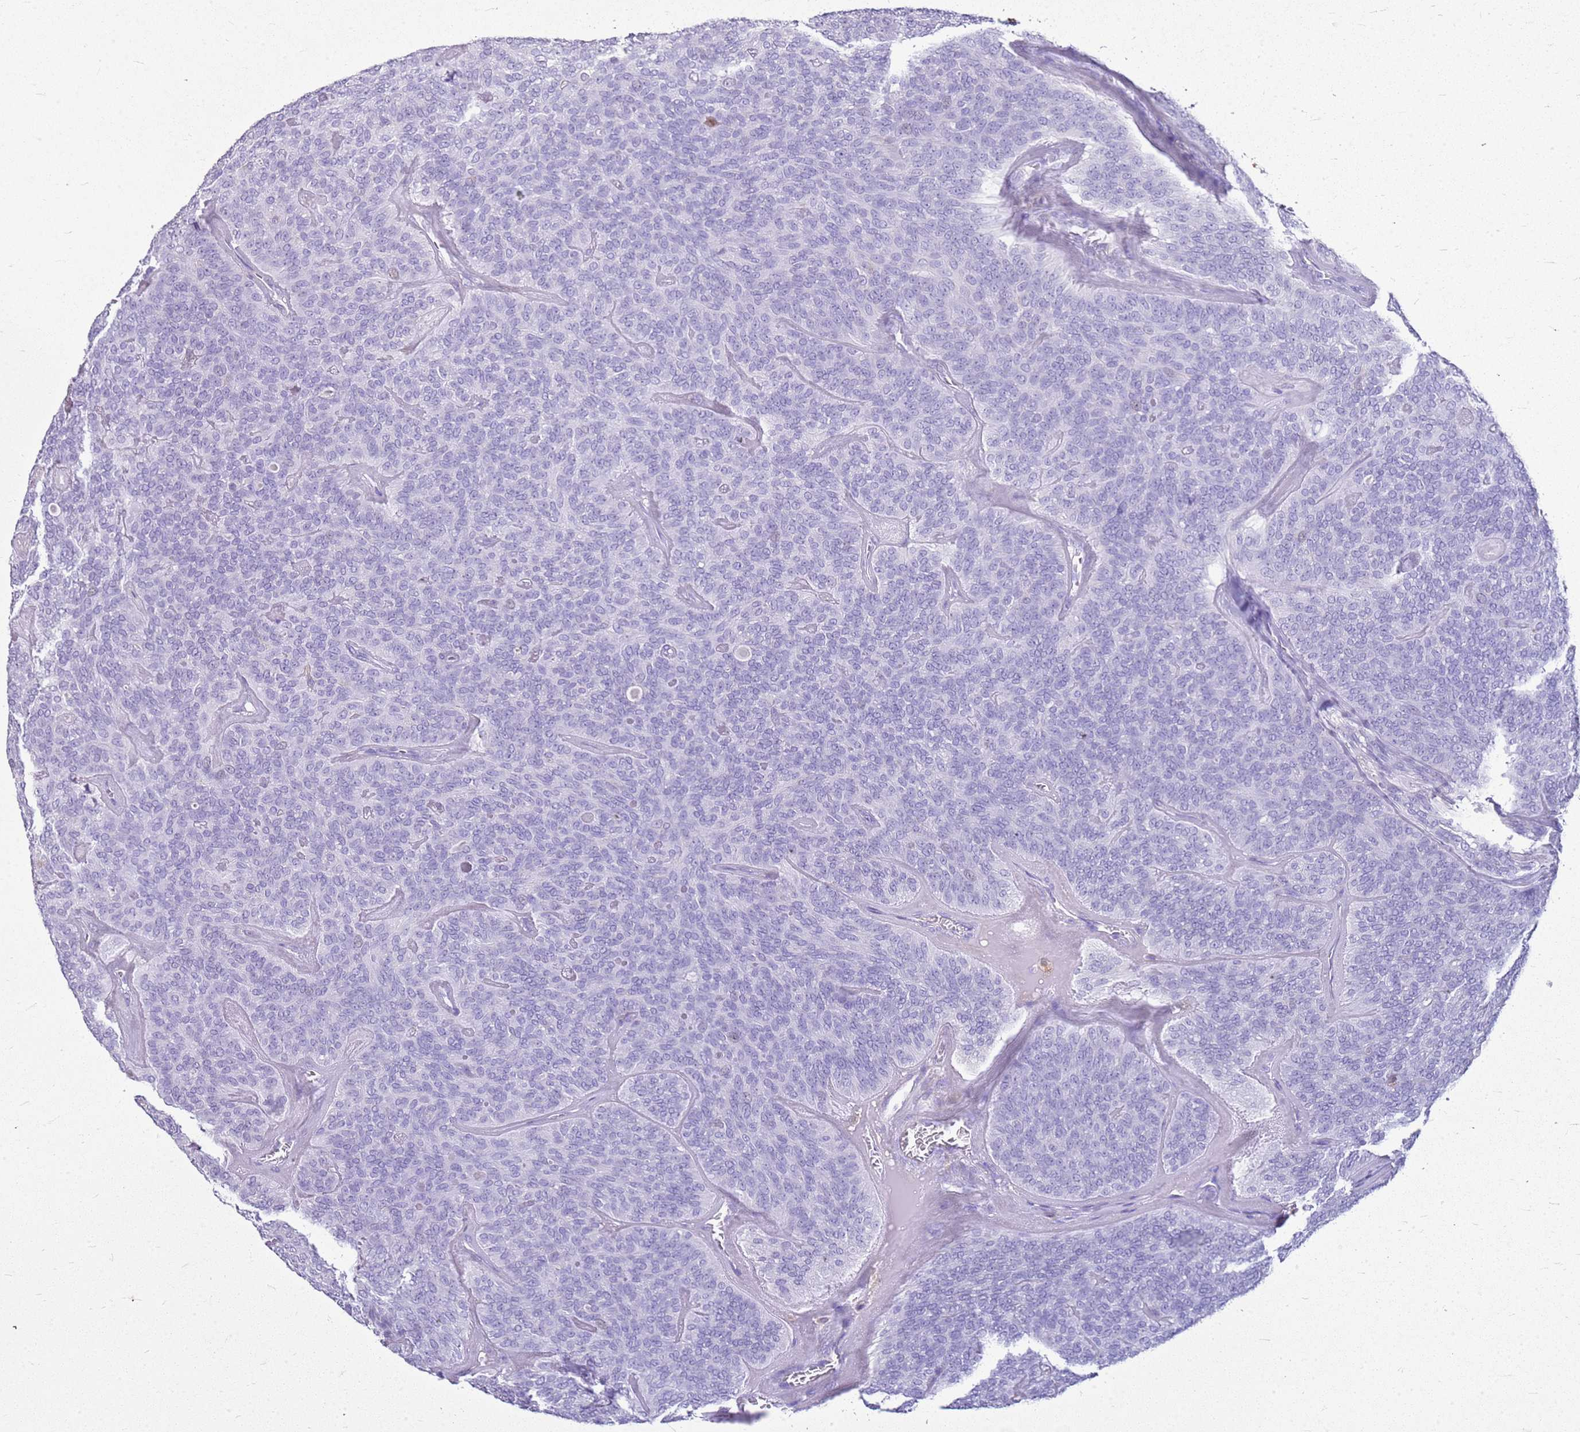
{"staining": {"intensity": "negative", "quantity": "none", "location": "none"}, "tissue": "head and neck cancer", "cell_type": "Tumor cells", "image_type": "cancer", "snomed": [{"axis": "morphology", "description": "Adenocarcinoma, NOS"}, {"axis": "topography", "description": "Head-Neck"}], "caption": "An immunohistochemistry (IHC) image of head and neck adenocarcinoma is shown. There is no staining in tumor cells of head and neck adenocarcinoma.", "gene": "SULT1E1", "patient": {"sex": "male", "age": 66}}